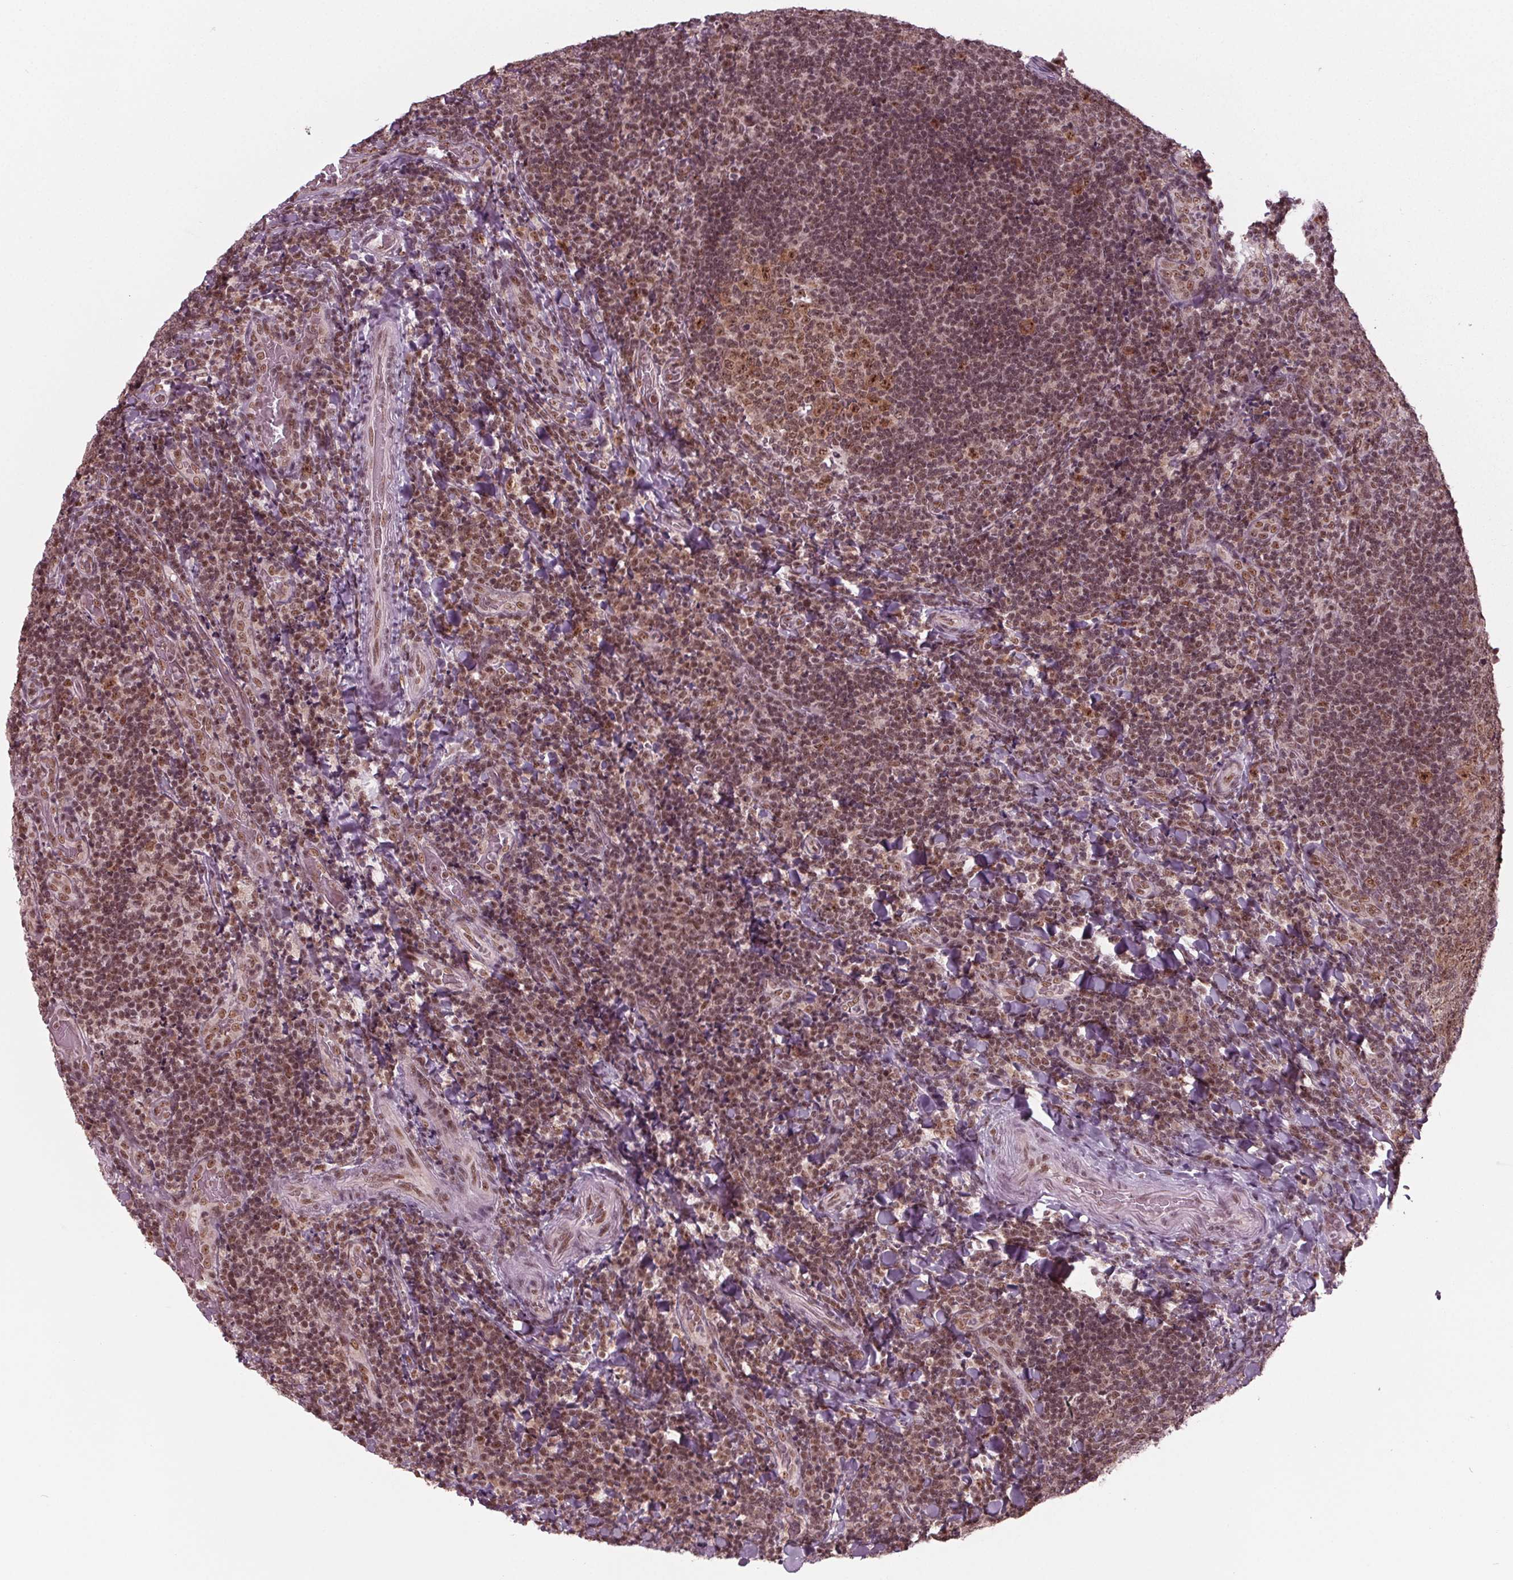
{"staining": {"intensity": "moderate", "quantity": "25%-75%", "location": "nuclear"}, "tissue": "tonsil", "cell_type": "Germinal center cells", "image_type": "normal", "snomed": [{"axis": "morphology", "description": "Normal tissue, NOS"}, {"axis": "topography", "description": "Tonsil"}], "caption": "Moderate nuclear staining for a protein is seen in about 25%-75% of germinal center cells of benign tonsil using immunohistochemistry.", "gene": "DDX41", "patient": {"sex": "male", "age": 17}}